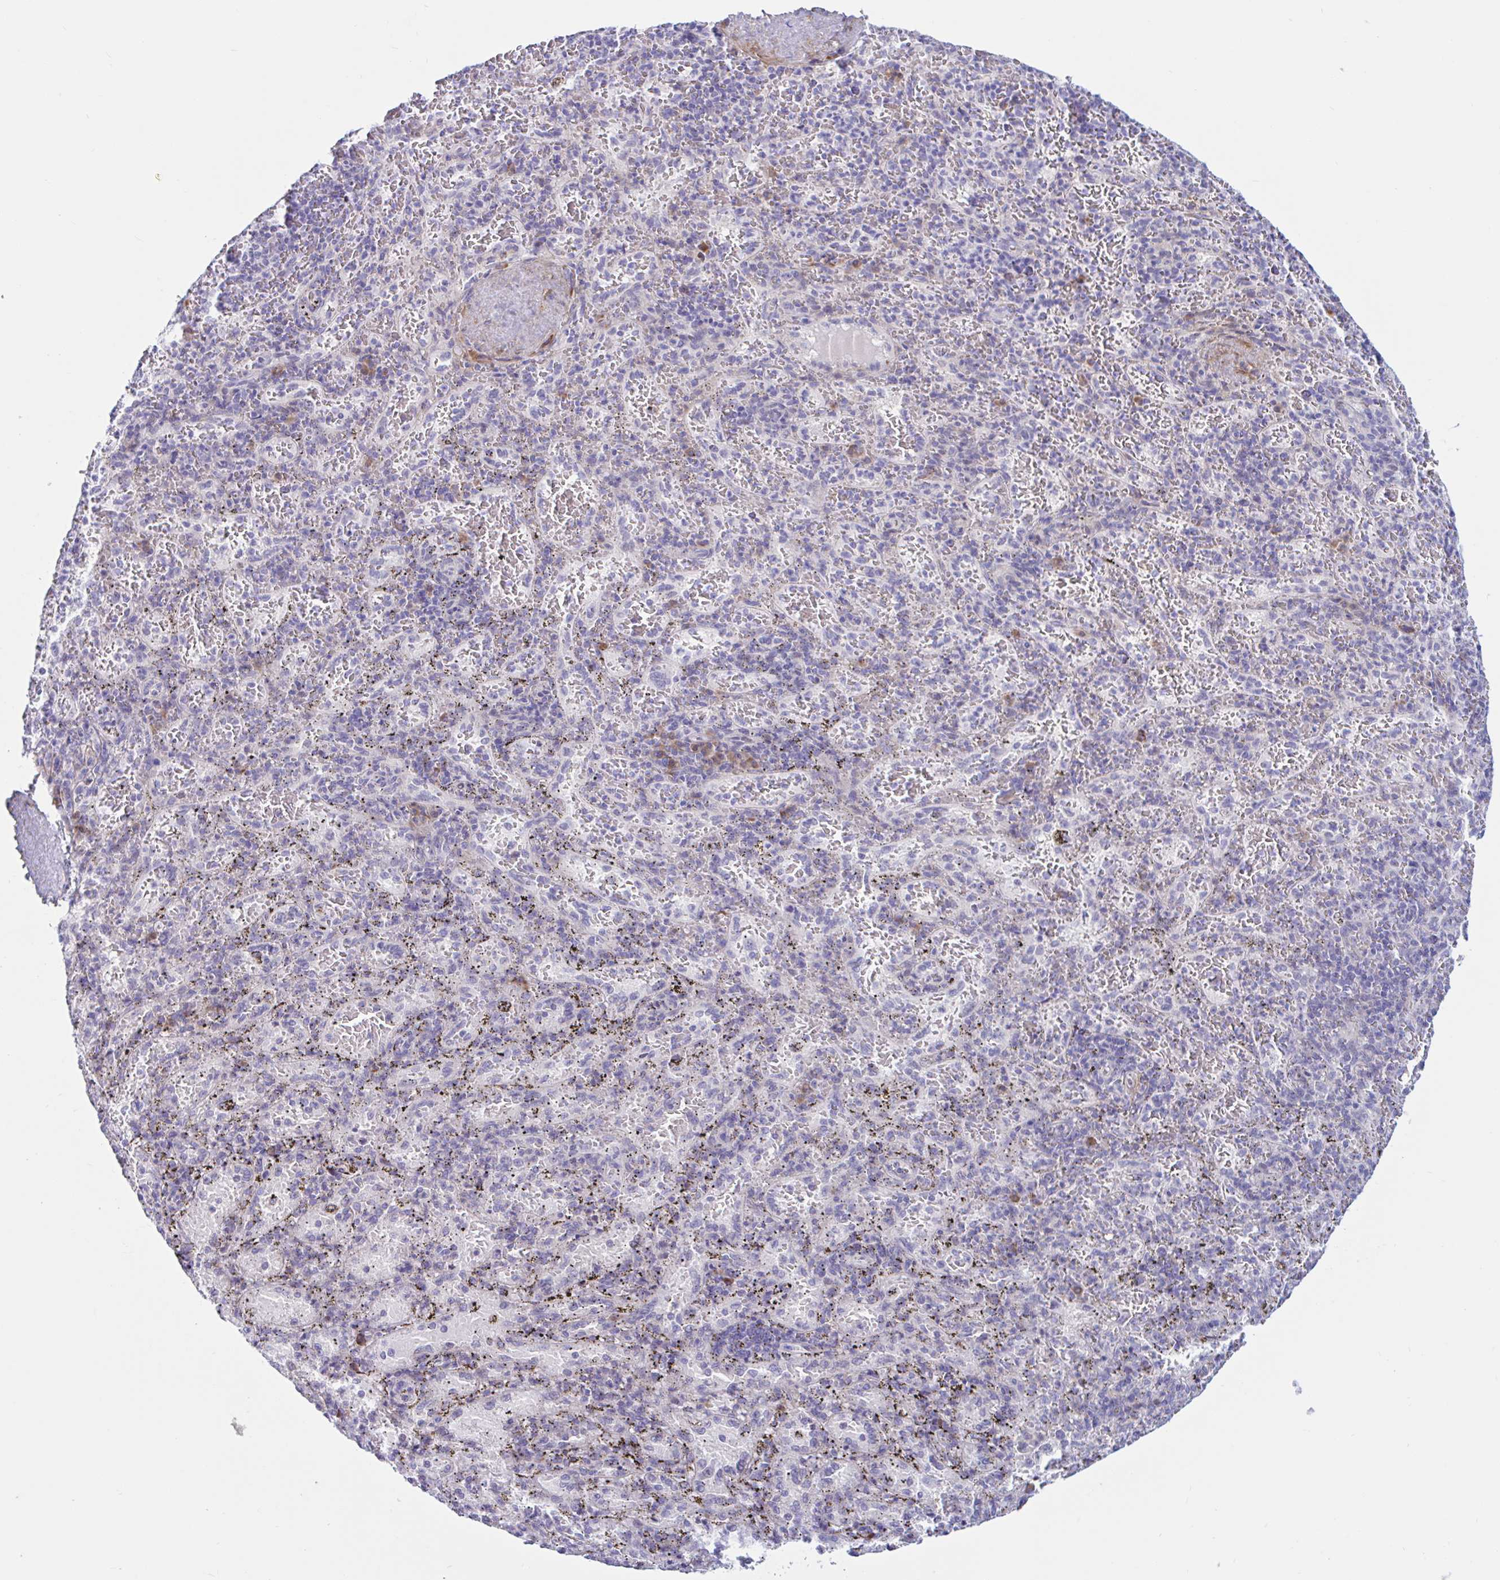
{"staining": {"intensity": "negative", "quantity": "none", "location": "none"}, "tissue": "spleen", "cell_type": "Cells in red pulp", "image_type": "normal", "snomed": [{"axis": "morphology", "description": "Normal tissue, NOS"}, {"axis": "topography", "description": "Spleen"}], "caption": "Spleen stained for a protein using immunohistochemistry reveals no expression cells in red pulp.", "gene": "ENSG00000271254", "patient": {"sex": "male", "age": 57}}